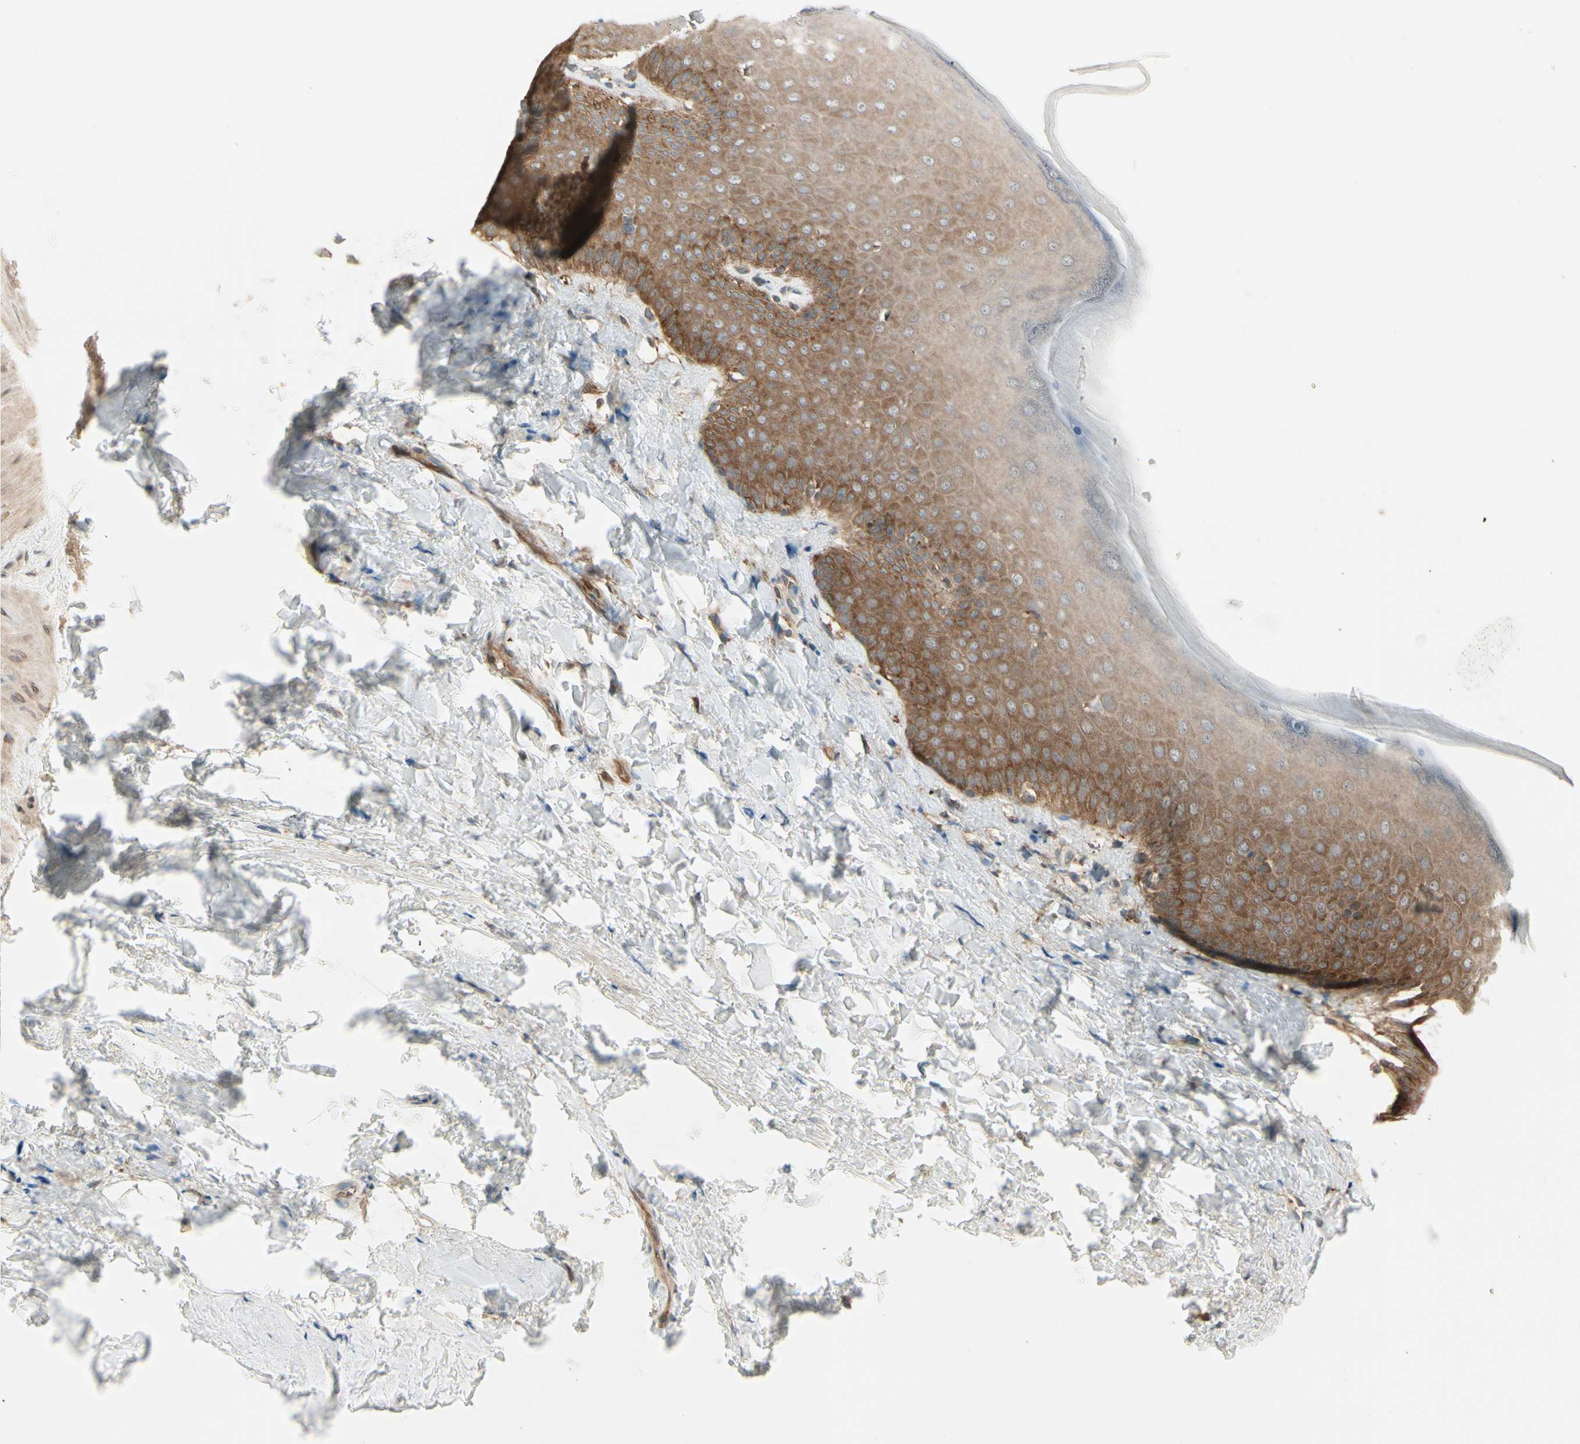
{"staining": {"intensity": "moderate", "quantity": ">75%", "location": "cytoplasmic/membranous"}, "tissue": "skin", "cell_type": "Epidermal cells", "image_type": "normal", "snomed": [{"axis": "morphology", "description": "Normal tissue, NOS"}, {"axis": "topography", "description": "Anal"}], "caption": "IHC staining of unremarkable skin, which shows medium levels of moderate cytoplasmic/membranous expression in approximately >75% of epidermal cells indicating moderate cytoplasmic/membranous protein staining. The staining was performed using DAB (brown) for protein detection and nuclei were counterstained in hematoxylin (blue).", "gene": "OXSR1", "patient": {"sex": "male", "age": 69}}